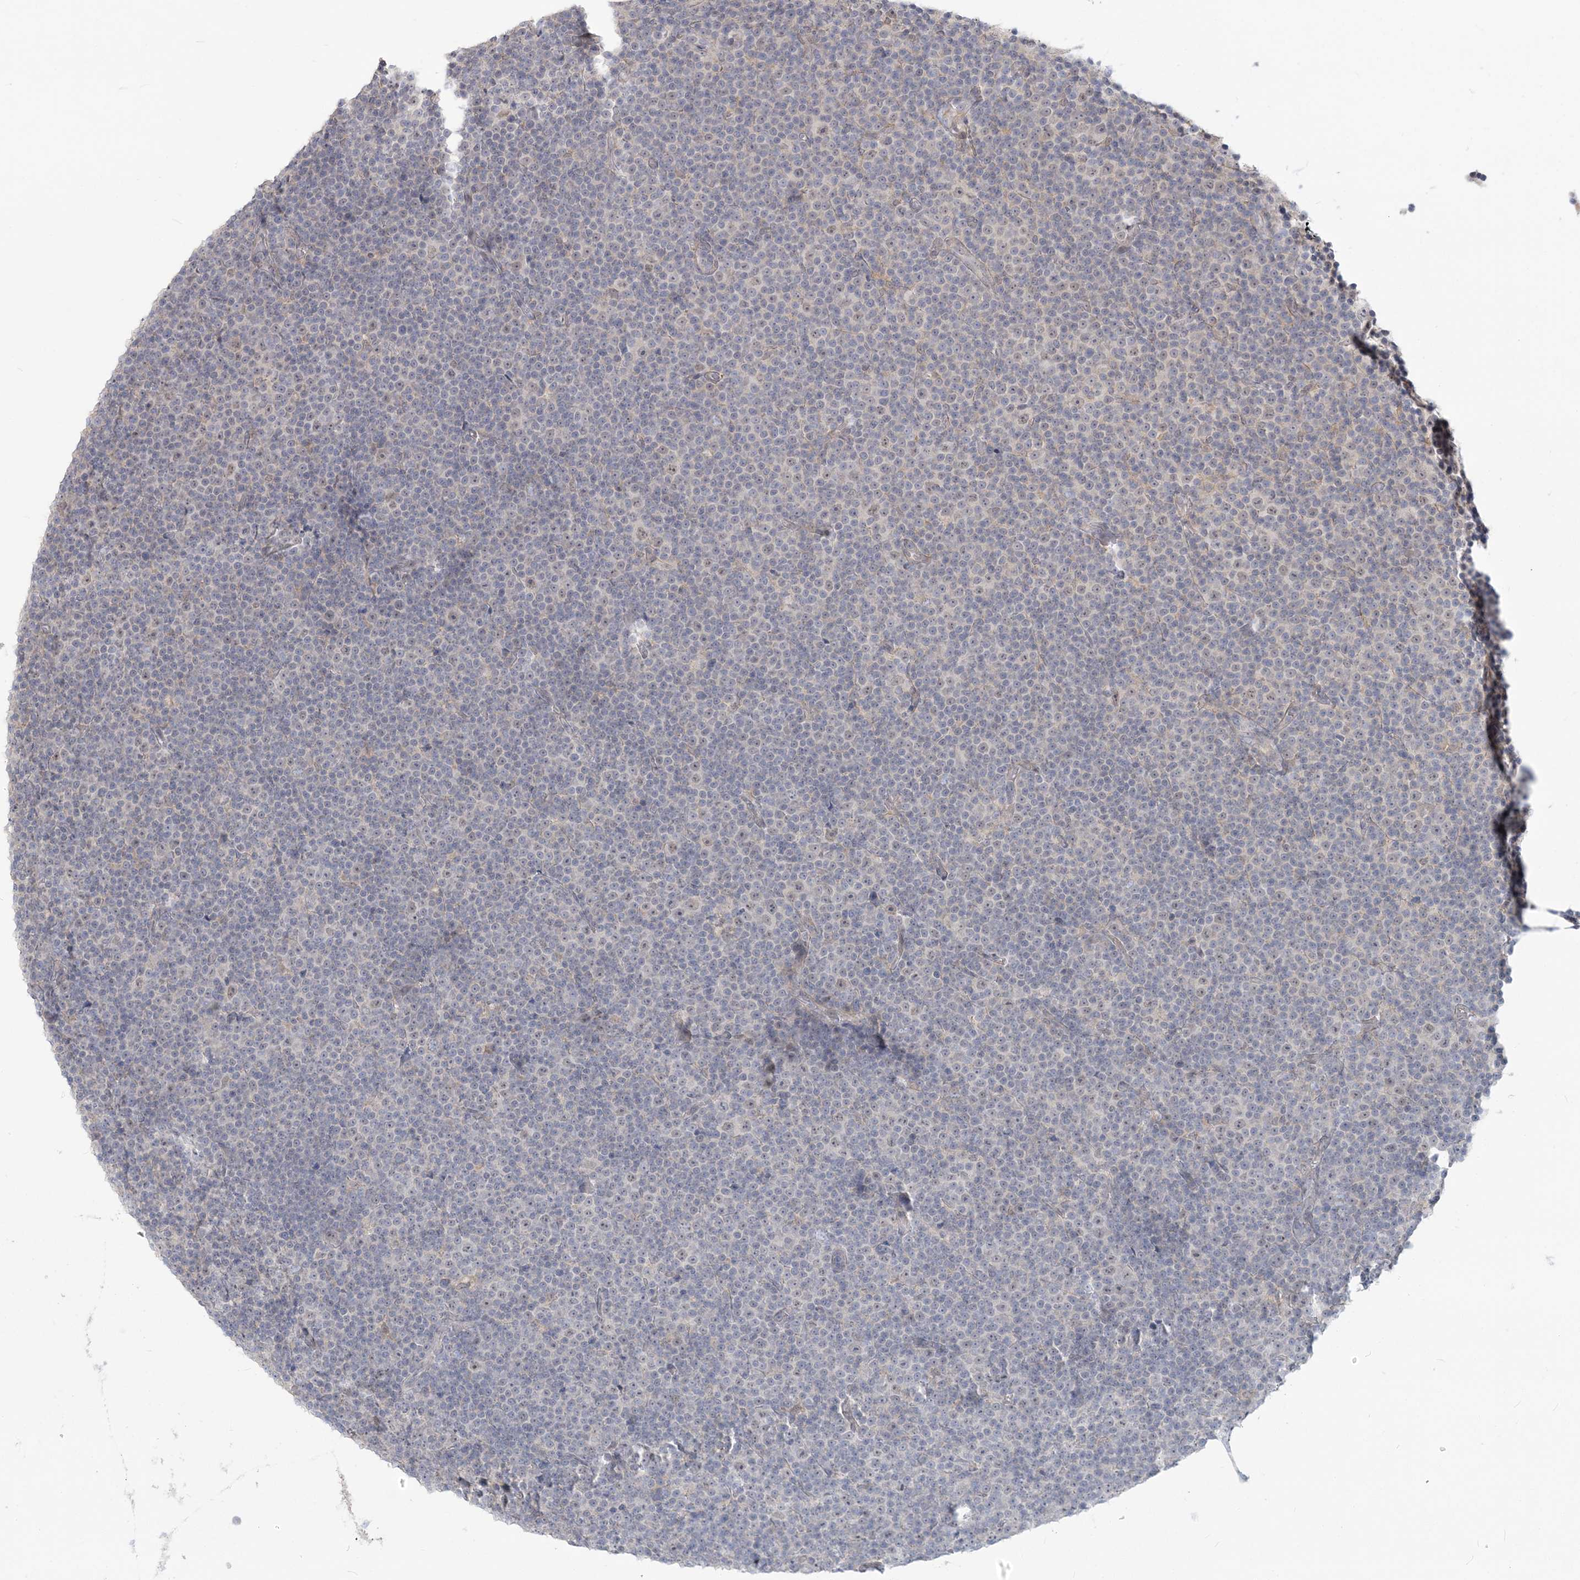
{"staining": {"intensity": "weak", "quantity": "<25%", "location": "nuclear"}, "tissue": "lymphoma", "cell_type": "Tumor cells", "image_type": "cancer", "snomed": [{"axis": "morphology", "description": "Malignant lymphoma, non-Hodgkin's type, Low grade"}, {"axis": "topography", "description": "Lymph node"}], "caption": "This is a photomicrograph of immunohistochemistry staining of malignant lymphoma, non-Hodgkin's type (low-grade), which shows no positivity in tumor cells.", "gene": "ANKS1A", "patient": {"sex": "female", "age": 67}}